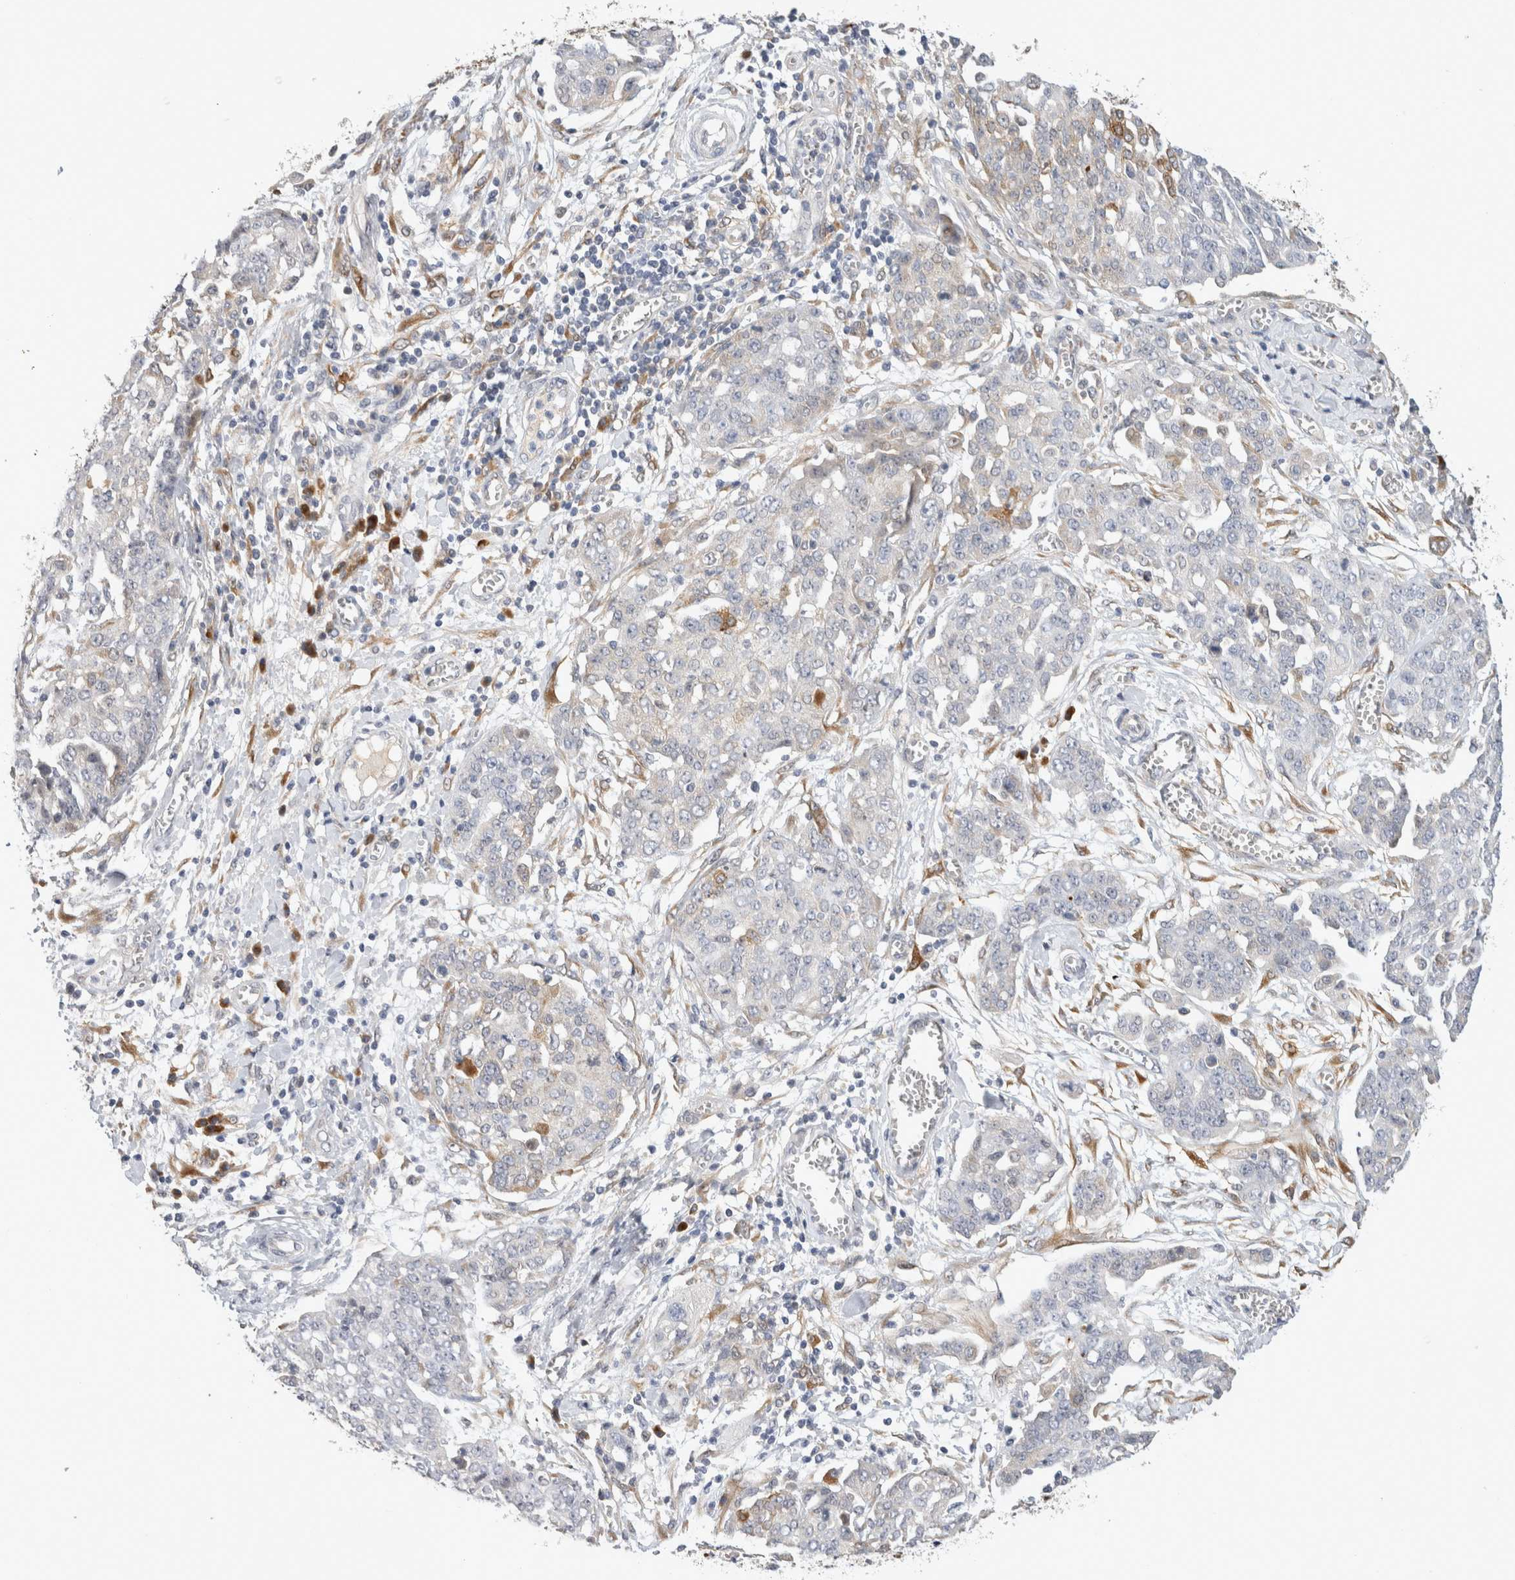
{"staining": {"intensity": "negative", "quantity": "none", "location": "none"}, "tissue": "ovarian cancer", "cell_type": "Tumor cells", "image_type": "cancer", "snomed": [{"axis": "morphology", "description": "Cystadenocarcinoma, serous, NOS"}, {"axis": "topography", "description": "Soft tissue"}, {"axis": "topography", "description": "Ovary"}], "caption": "IHC image of neoplastic tissue: serous cystadenocarcinoma (ovarian) stained with DAB demonstrates no significant protein staining in tumor cells.", "gene": "APOL2", "patient": {"sex": "female", "age": 57}}